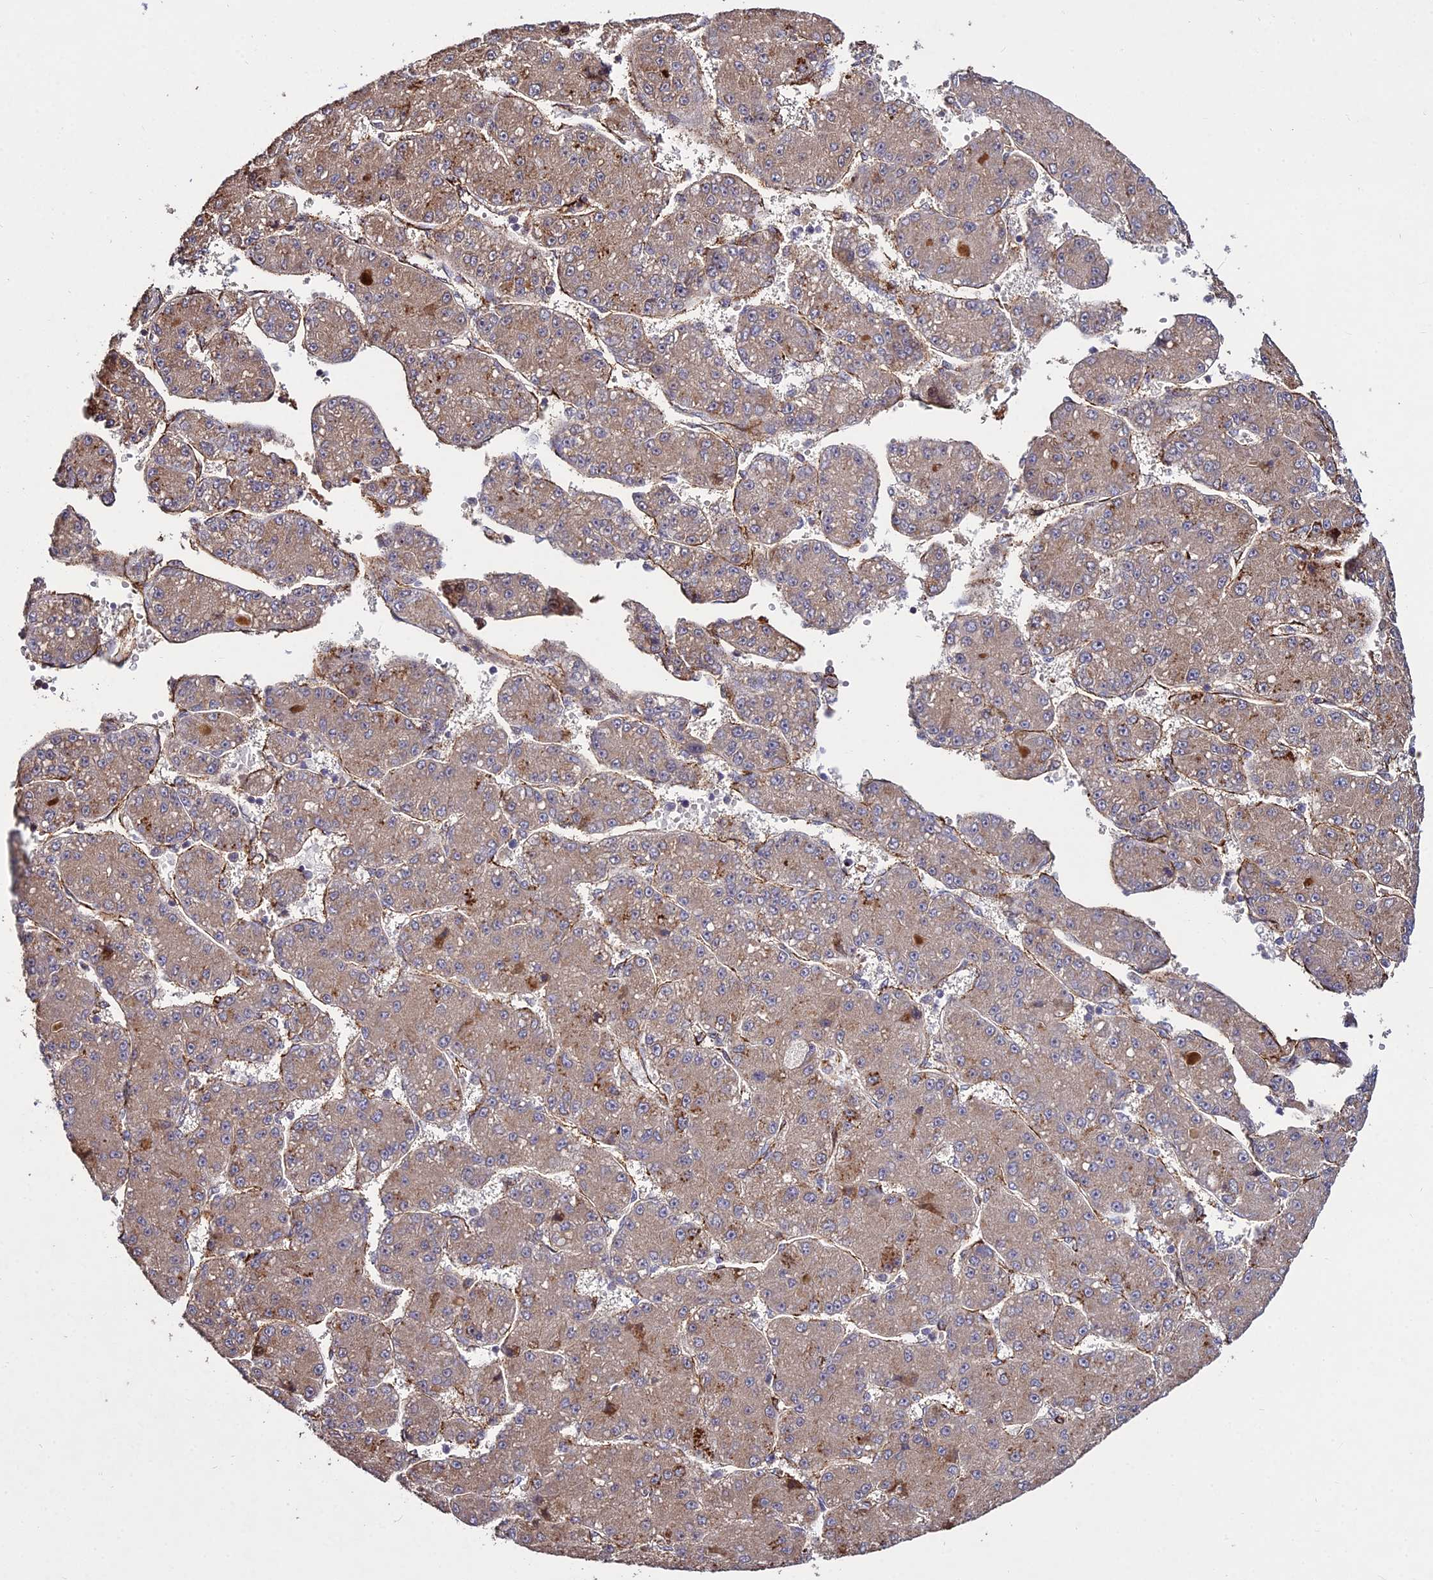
{"staining": {"intensity": "moderate", "quantity": "25%-75%", "location": "cytoplasmic/membranous"}, "tissue": "liver cancer", "cell_type": "Tumor cells", "image_type": "cancer", "snomed": [{"axis": "morphology", "description": "Carcinoma, Hepatocellular, NOS"}, {"axis": "topography", "description": "Liver"}], "caption": "Immunohistochemical staining of human liver cancer (hepatocellular carcinoma) reveals moderate cytoplasmic/membranous protein positivity in approximately 25%-75% of tumor cells. Ihc stains the protein in brown and the nuclei are stained blue.", "gene": "GRTP1", "patient": {"sex": "male", "age": 67}}